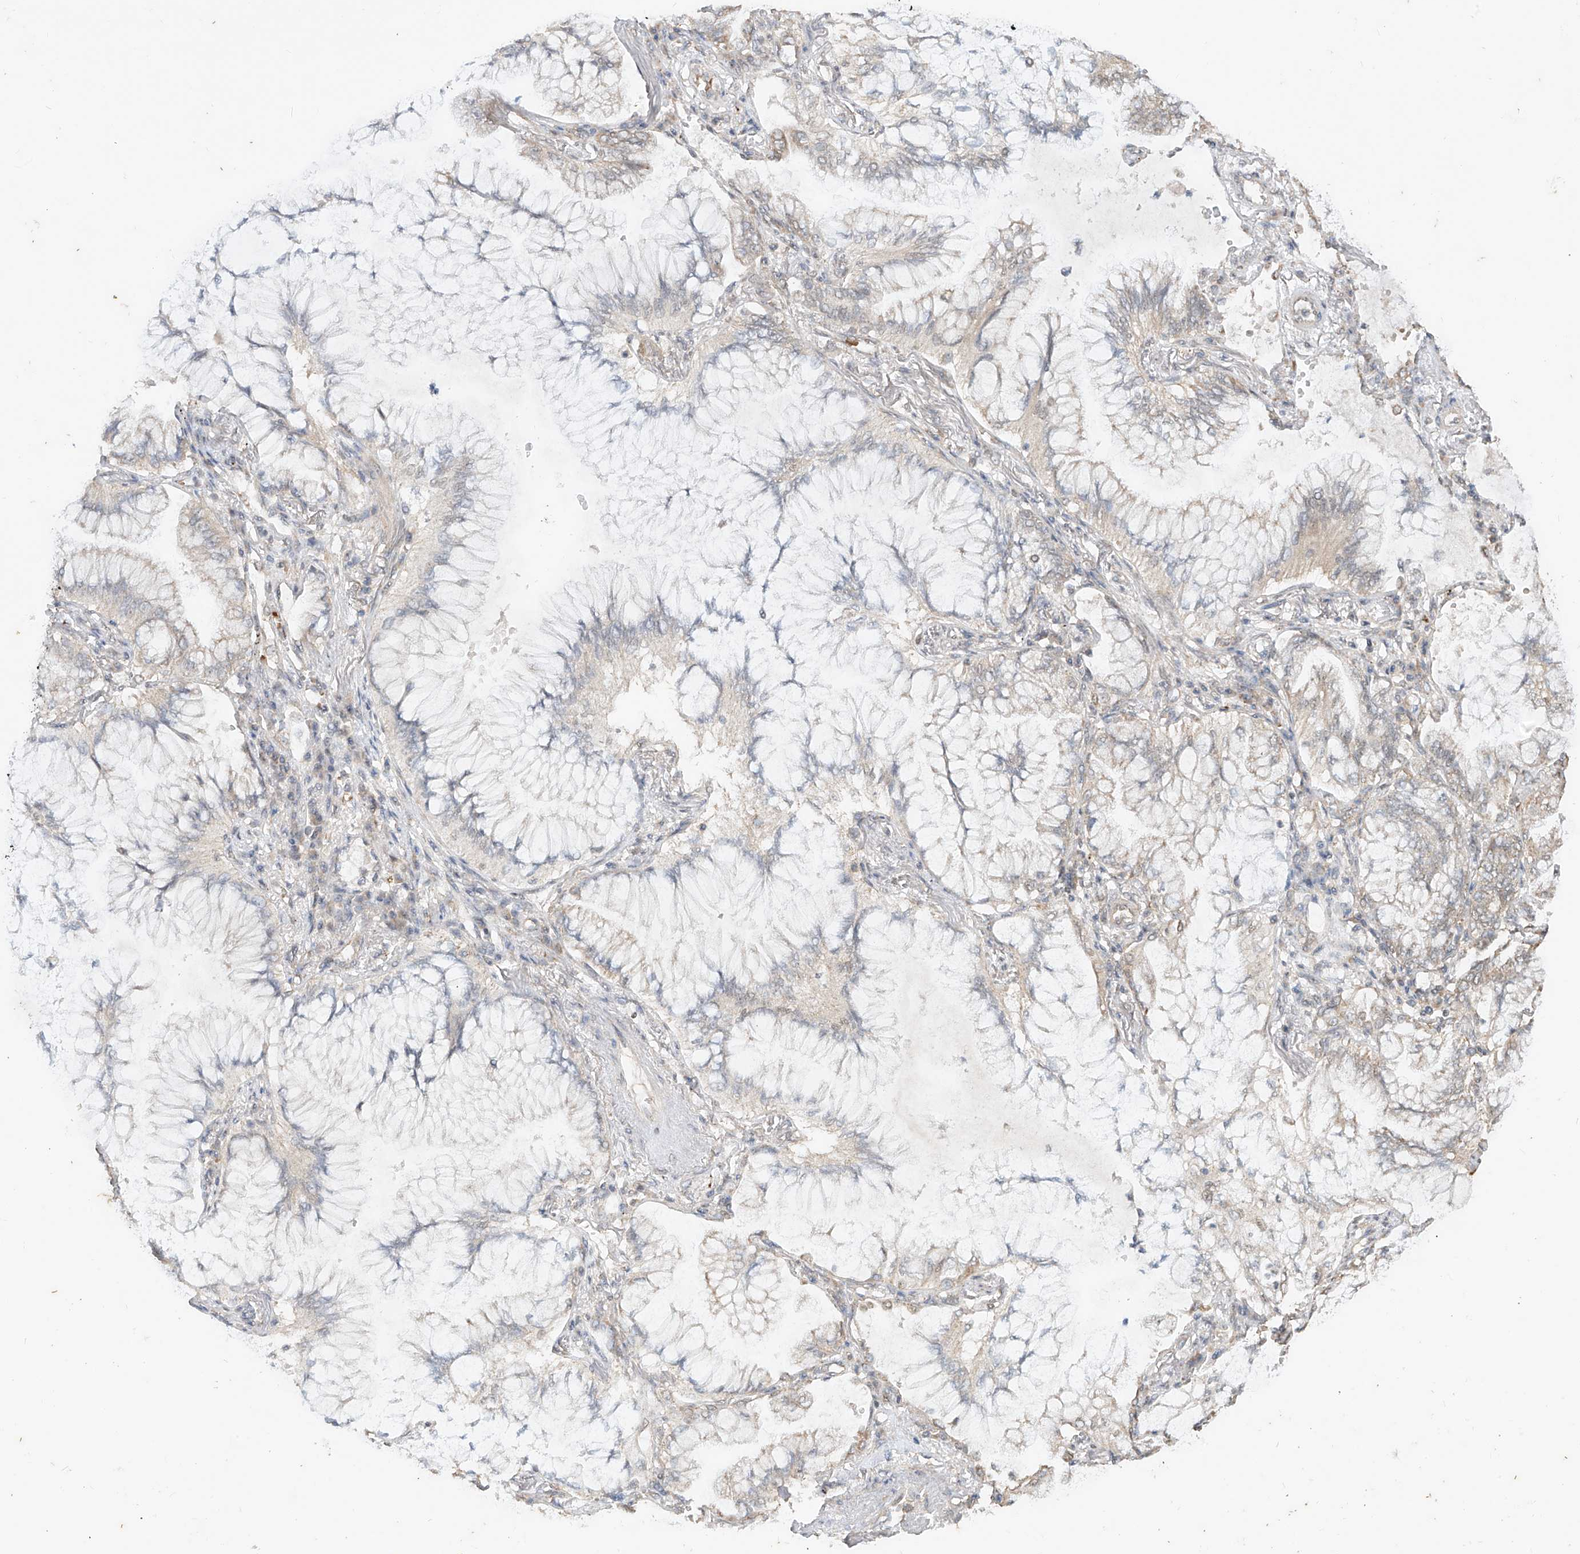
{"staining": {"intensity": "weak", "quantity": "<25%", "location": "cytoplasmic/membranous"}, "tissue": "lung cancer", "cell_type": "Tumor cells", "image_type": "cancer", "snomed": [{"axis": "morphology", "description": "Adenocarcinoma, NOS"}, {"axis": "topography", "description": "Lung"}], "caption": "Image shows no protein staining in tumor cells of adenocarcinoma (lung) tissue.", "gene": "MTUS2", "patient": {"sex": "female", "age": 70}}